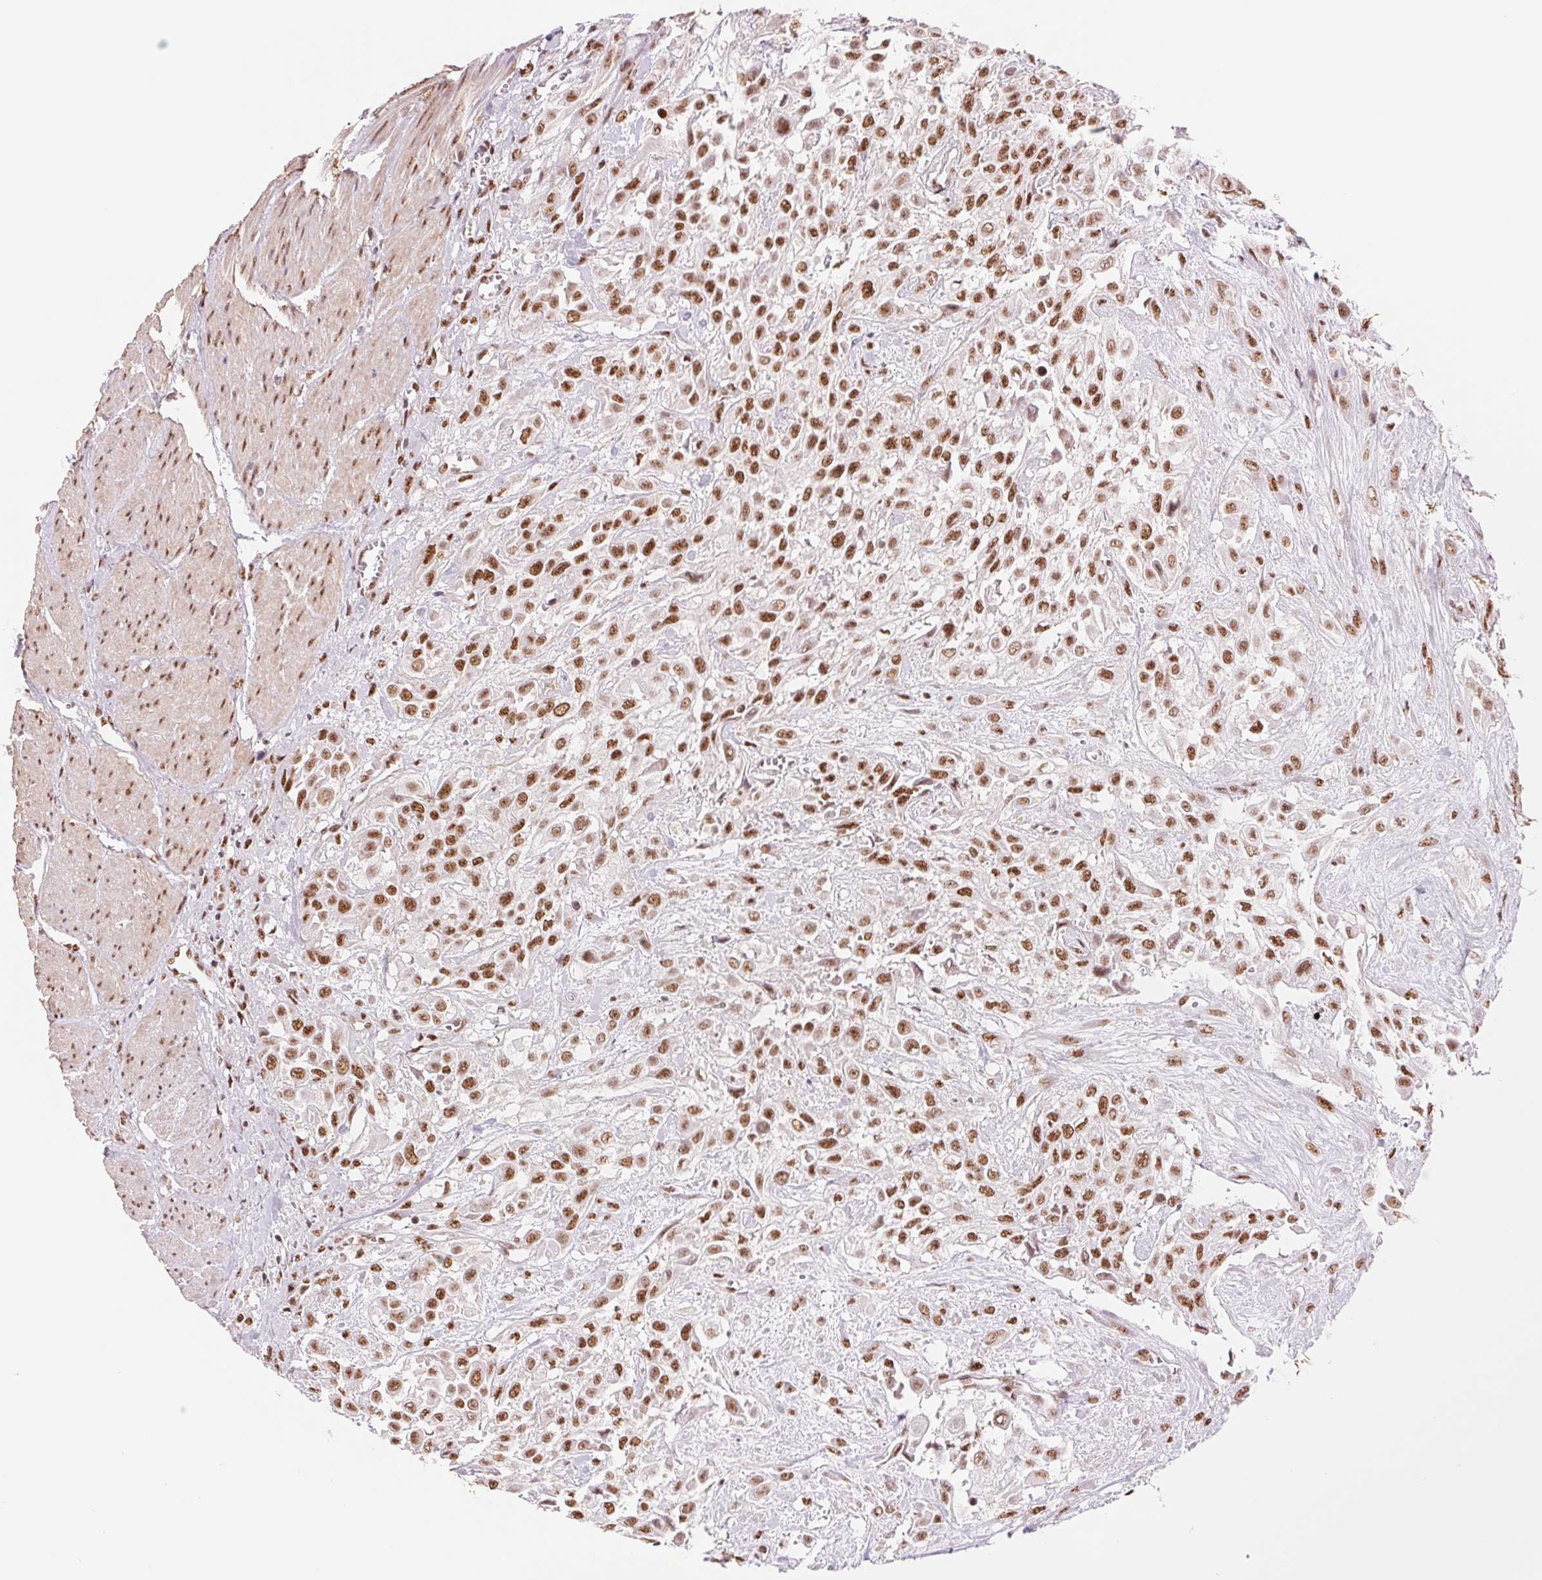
{"staining": {"intensity": "strong", "quantity": ">75%", "location": "nuclear"}, "tissue": "urothelial cancer", "cell_type": "Tumor cells", "image_type": "cancer", "snomed": [{"axis": "morphology", "description": "Urothelial carcinoma, High grade"}, {"axis": "topography", "description": "Urinary bladder"}], "caption": "Protein expression by immunohistochemistry exhibits strong nuclear expression in about >75% of tumor cells in urothelial cancer.", "gene": "SREK1", "patient": {"sex": "male", "age": 57}}